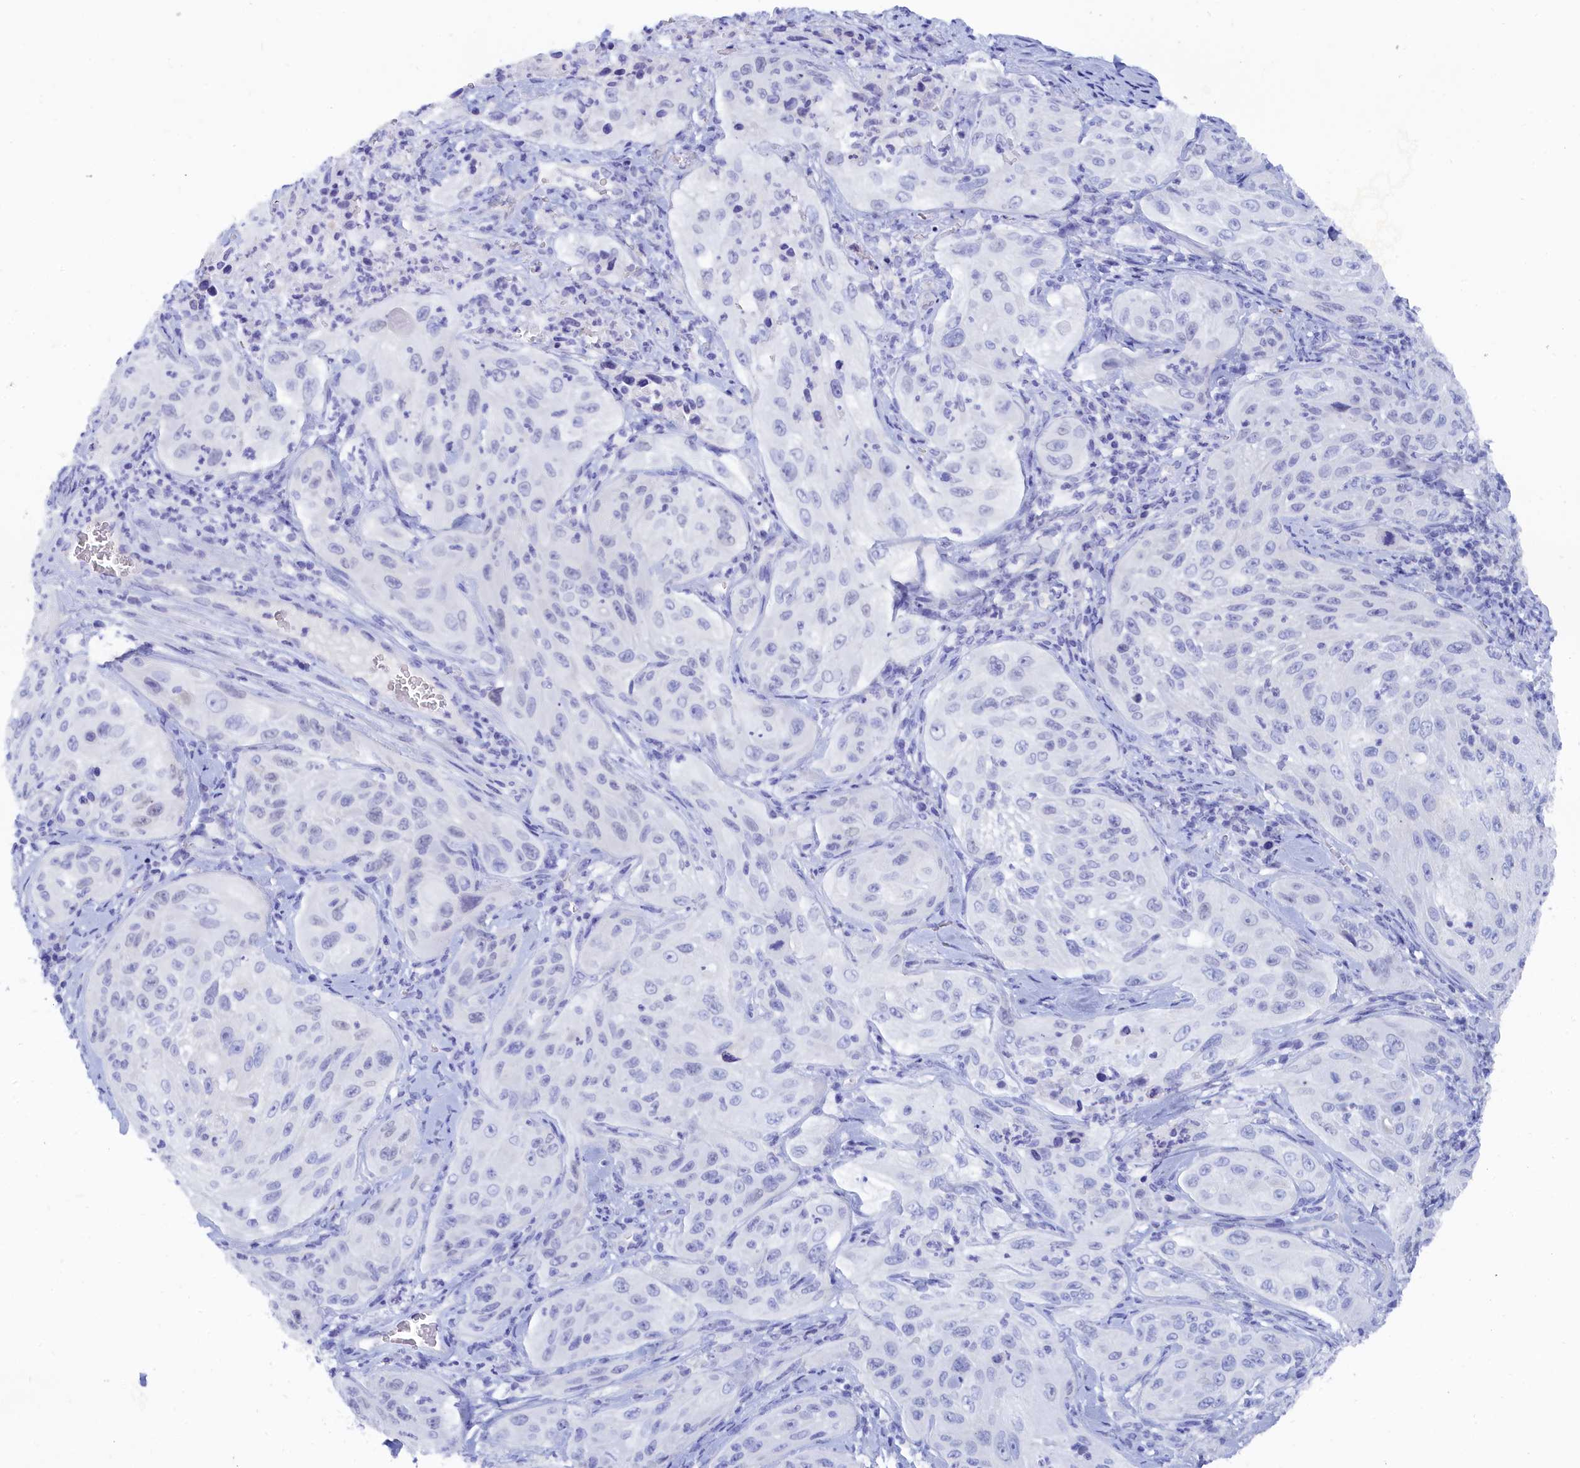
{"staining": {"intensity": "negative", "quantity": "none", "location": "none"}, "tissue": "cervical cancer", "cell_type": "Tumor cells", "image_type": "cancer", "snomed": [{"axis": "morphology", "description": "Squamous cell carcinoma, NOS"}, {"axis": "topography", "description": "Cervix"}], "caption": "High magnification brightfield microscopy of cervical cancer (squamous cell carcinoma) stained with DAB (brown) and counterstained with hematoxylin (blue): tumor cells show no significant expression.", "gene": "TRIM10", "patient": {"sex": "female", "age": 42}}